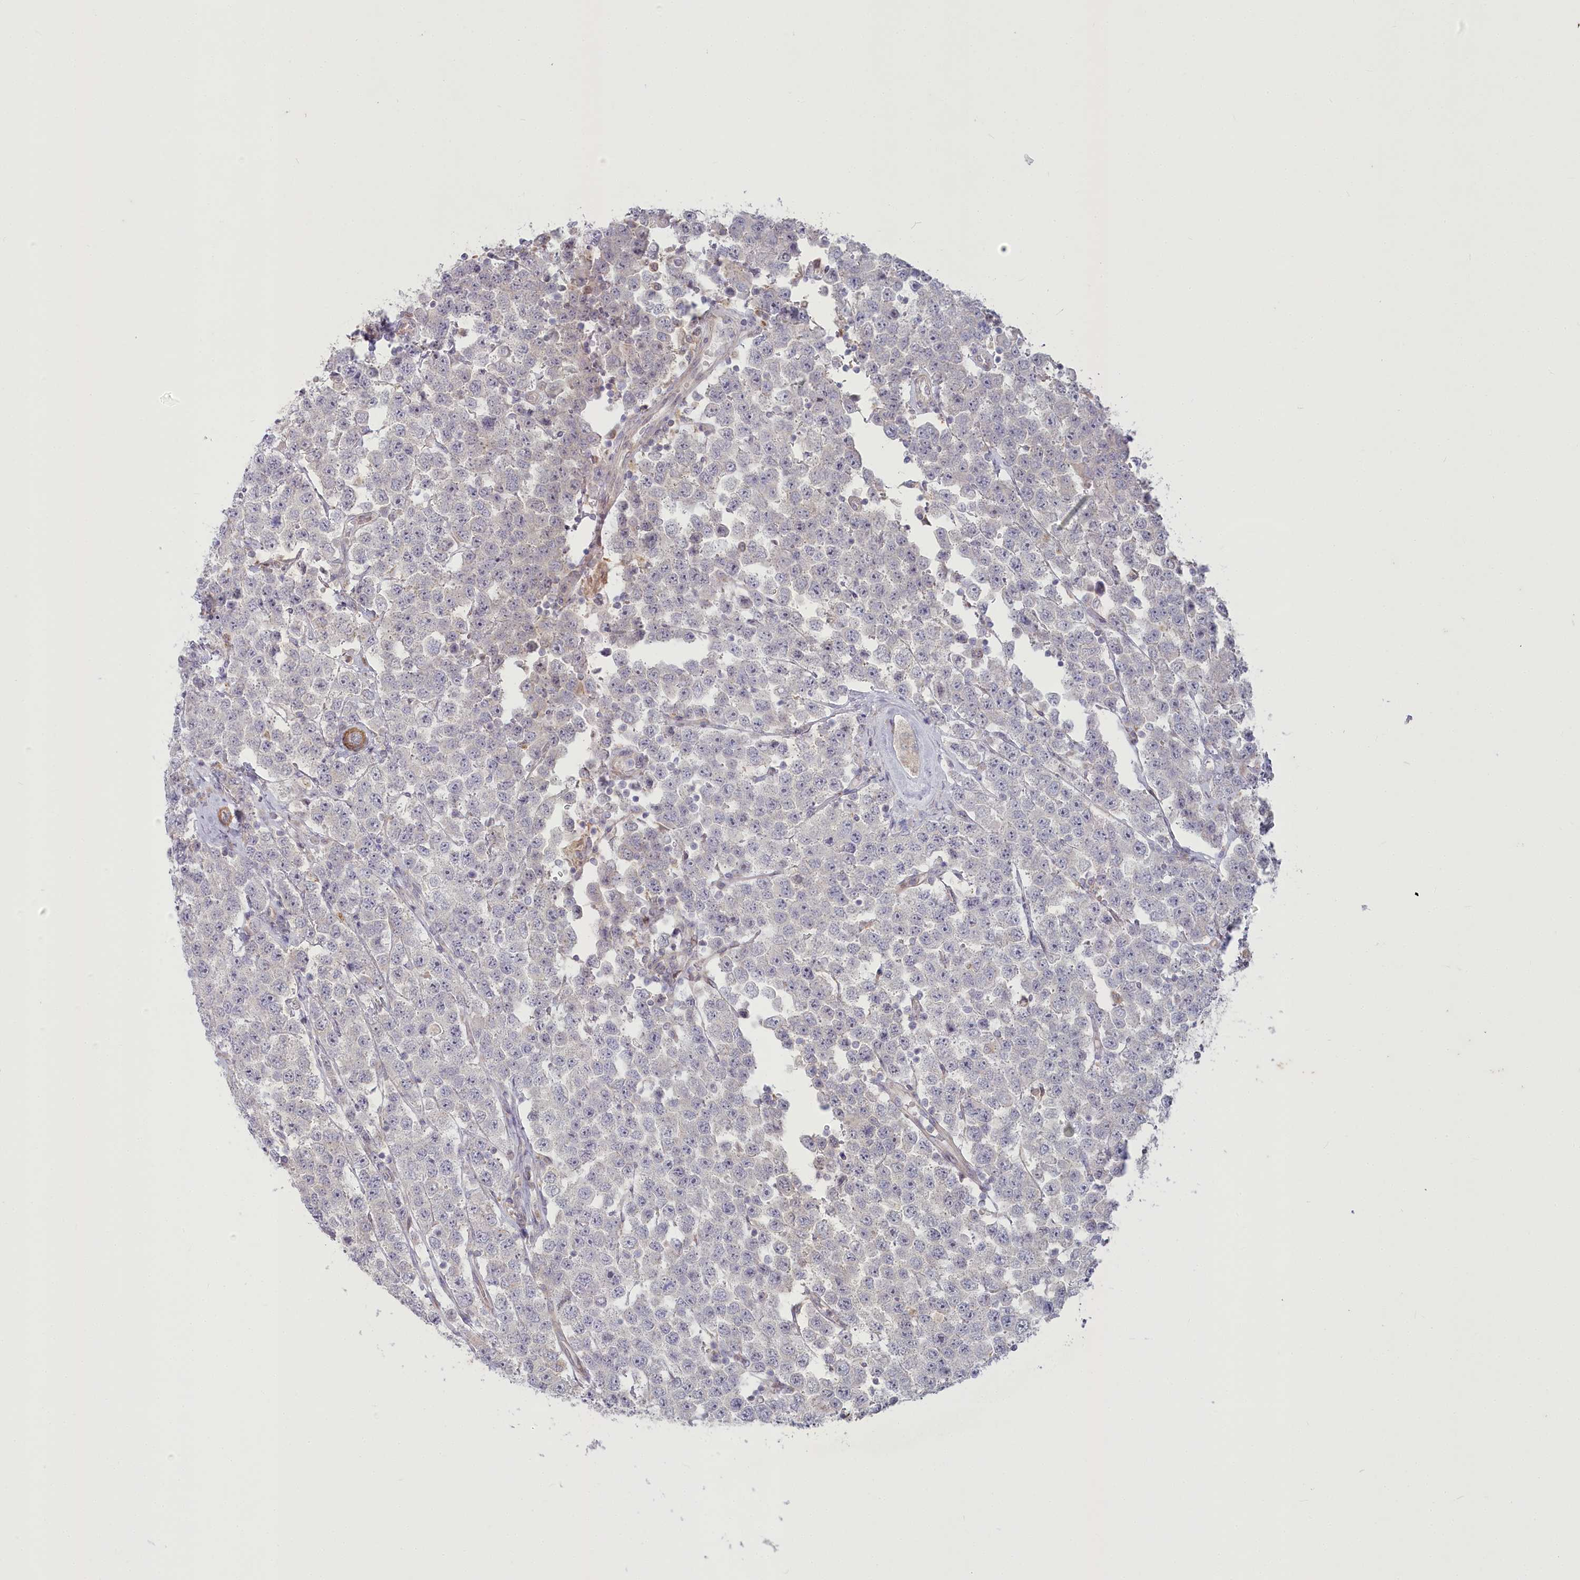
{"staining": {"intensity": "negative", "quantity": "none", "location": "none"}, "tissue": "testis cancer", "cell_type": "Tumor cells", "image_type": "cancer", "snomed": [{"axis": "morphology", "description": "Seminoma, NOS"}, {"axis": "topography", "description": "Testis"}], "caption": "Immunohistochemistry histopathology image of neoplastic tissue: human testis cancer stained with DAB (3,3'-diaminobenzidine) shows no significant protein positivity in tumor cells.", "gene": "MTG1", "patient": {"sex": "male", "age": 28}}